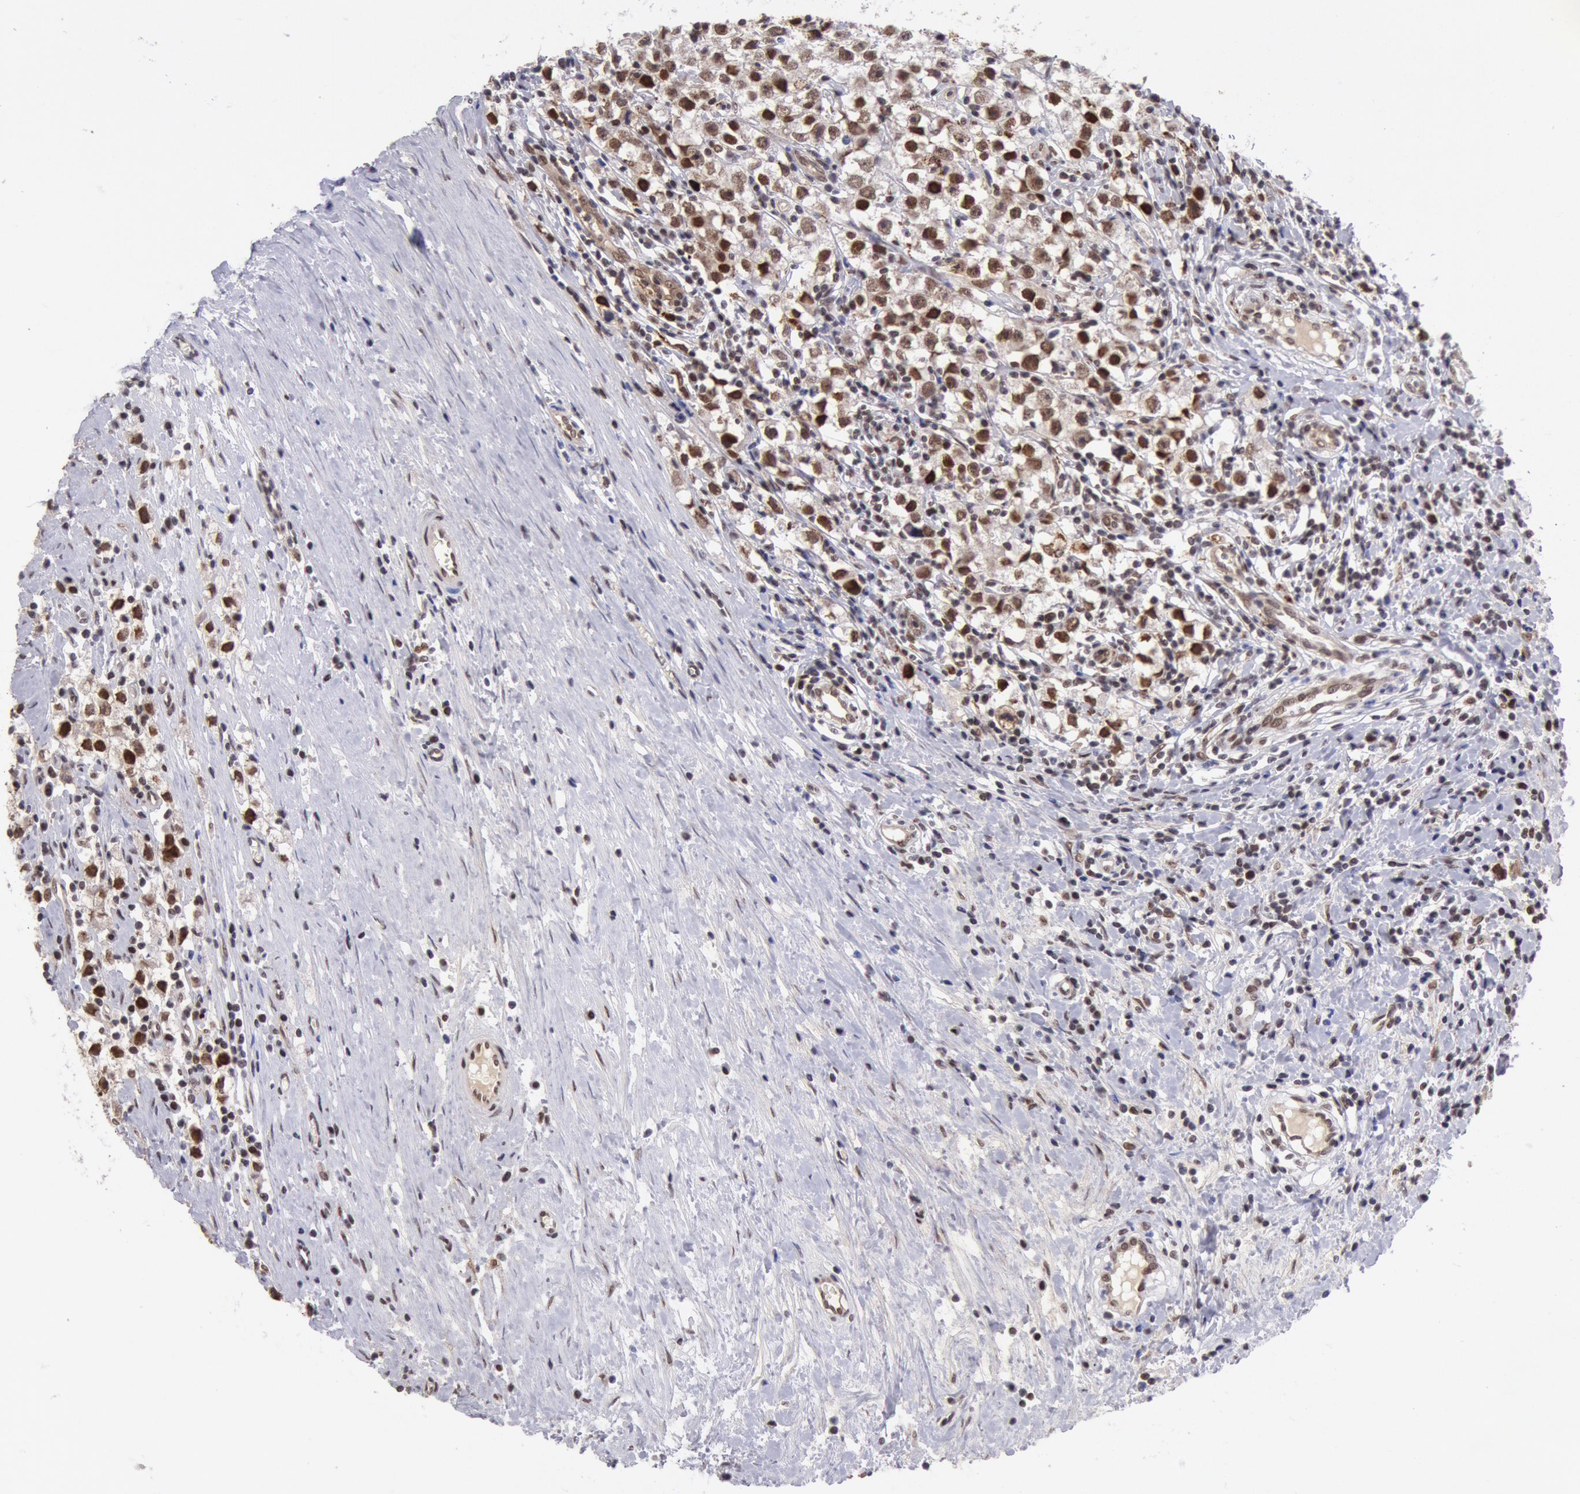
{"staining": {"intensity": "strong", "quantity": ">75%", "location": "cytoplasmic/membranous,nuclear"}, "tissue": "testis cancer", "cell_type": "Tumor cells", "image_type": "cancer", "snomed": [{"axis": "morphology", "description": "Seminoma, NOS"}, {"axis": "topography", "description": "Testis"}], "caption": "Strong cytoplasmic/membranous and nuclear expression is present in about >75% of tumor cells in testis cancer (seminoma).", "gene": "CDKN2B", "patient": {"sex": "male", "age": 35}}